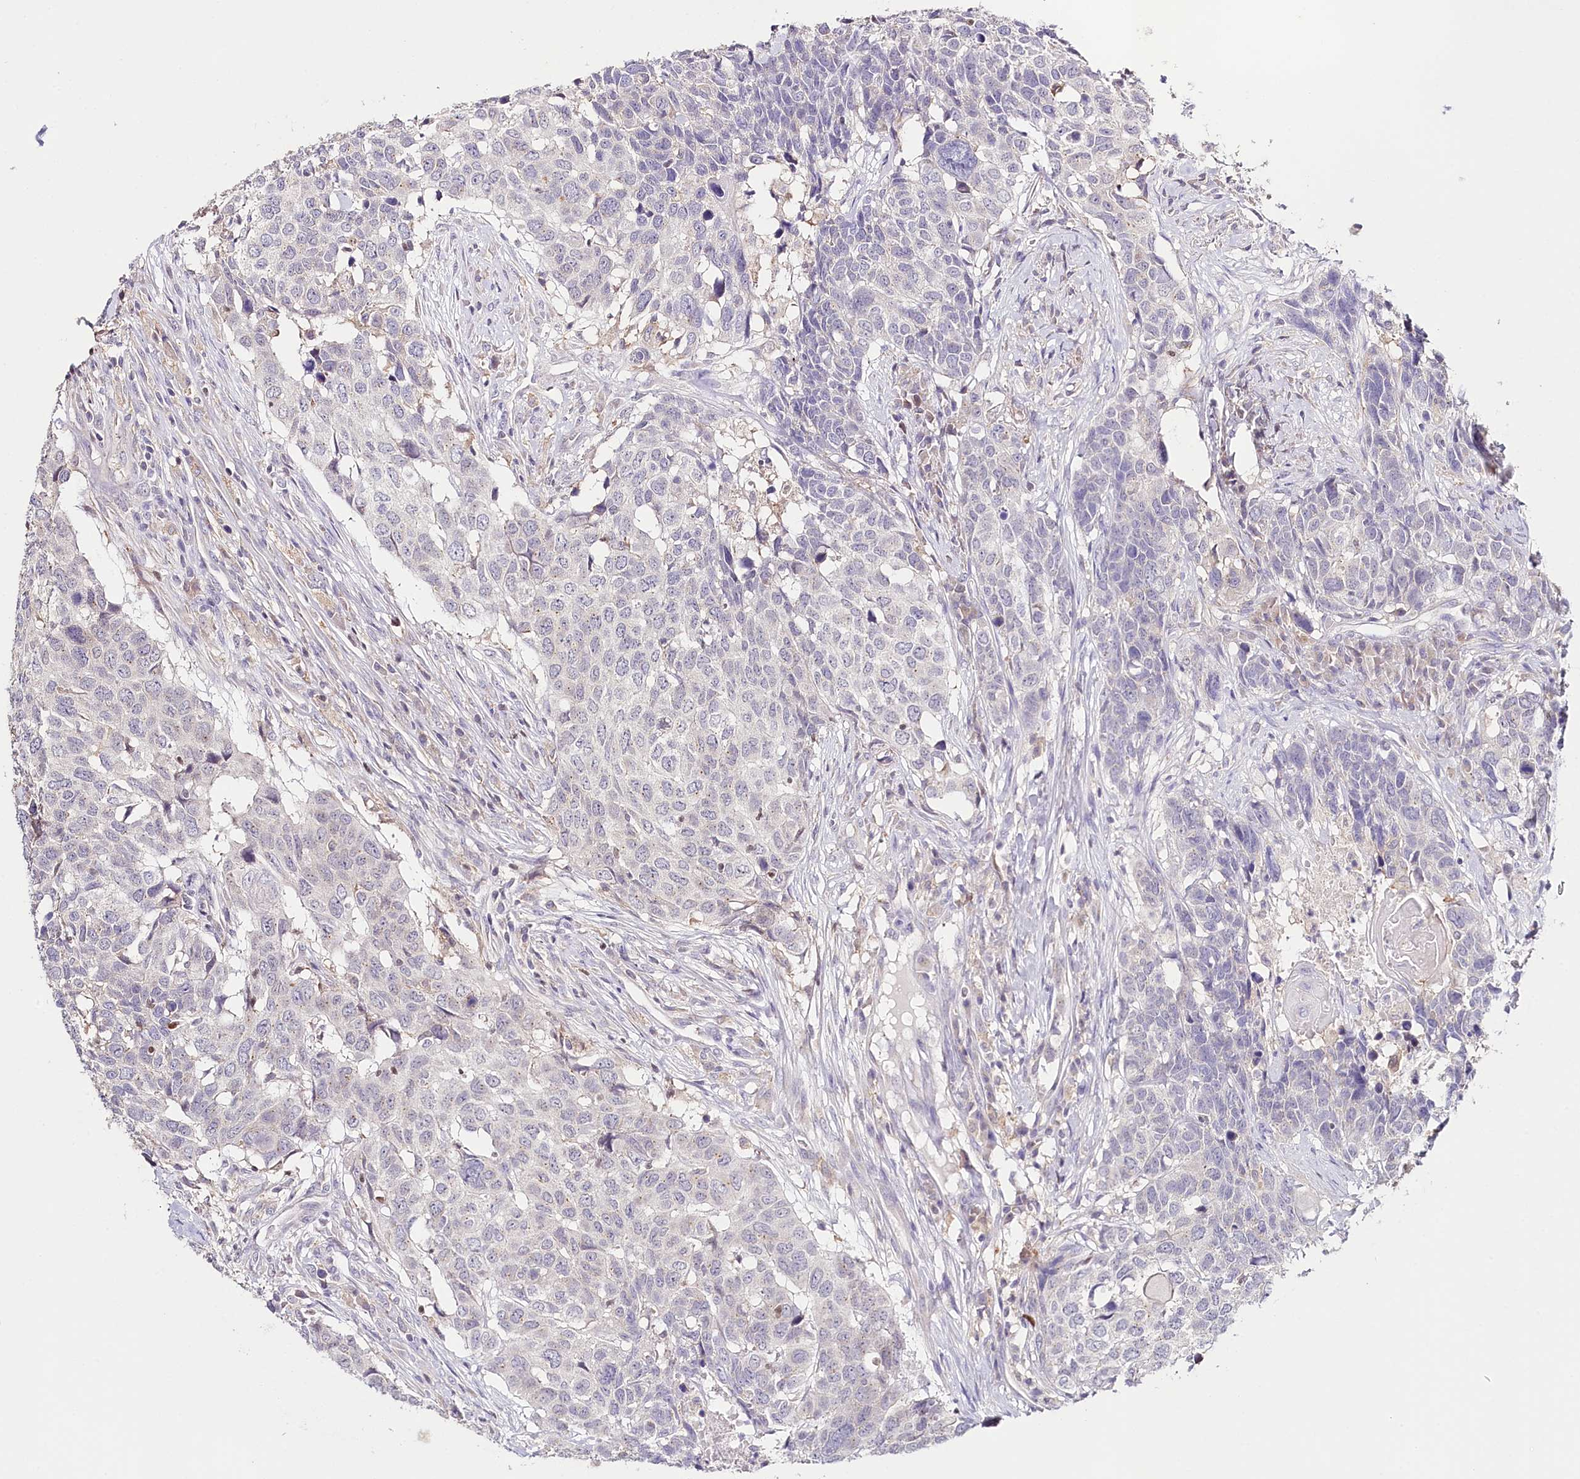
{"staining": {"intensity": "negative", "quantity": "none", "location": "none"}, "tissue": "head and neck cancer", "cell_type": "Tumor cells", "image_type": "cancer", "snomed": [{"axis": "morphology", "description": "Squamous cell carcinoma, NOS"}, {"axis": "topography", "description": "Head-Neck"}], "caption": "DAB (3,3'-diaminobenzidine) immunohistochemical staining of human head and neck cancer exhibits no significant positivity in tumor cells.", "gene": "DAPK1", "patient": {"sex": "male", "age": 66}}